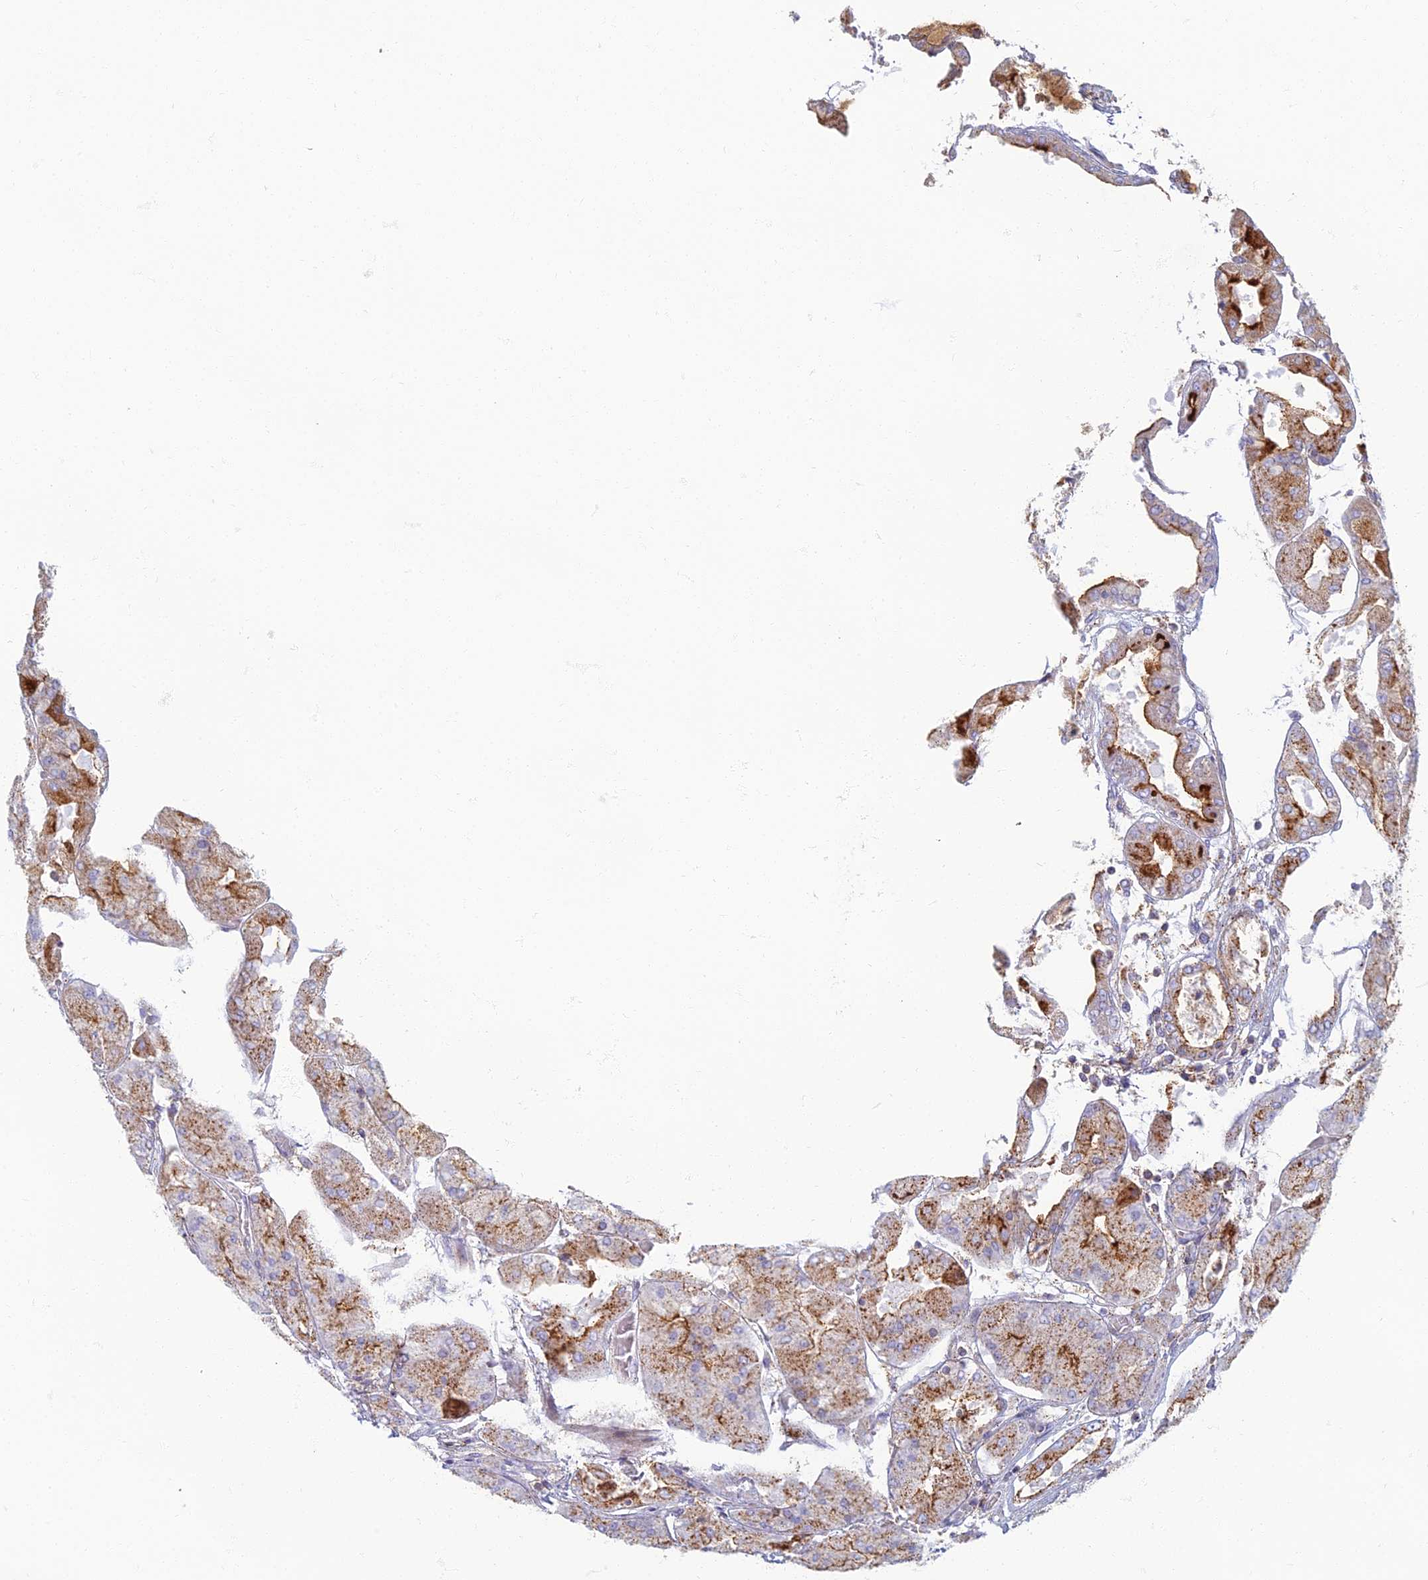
{"staining": {"intensity": "moderate", "quantity": ">75%", "location": "cytoplasmic/membranous"}, "tissue": "stomach", "cell_type": "Glandular cells", "image_type": "normal", "snomed": [{"axis": "morphology", "description": "Normal tissue, NOS"}, {"axis": "topography", "description": "Stomach"}], "caption": "About >75% of glandular cells in normal stomach reveal moderate cytoplasmic/membranous protein expression as visualized by brown immunohistochemical staining.", "gene": "CHMP4B", "patient": {"sex": "female", "age": 61}}